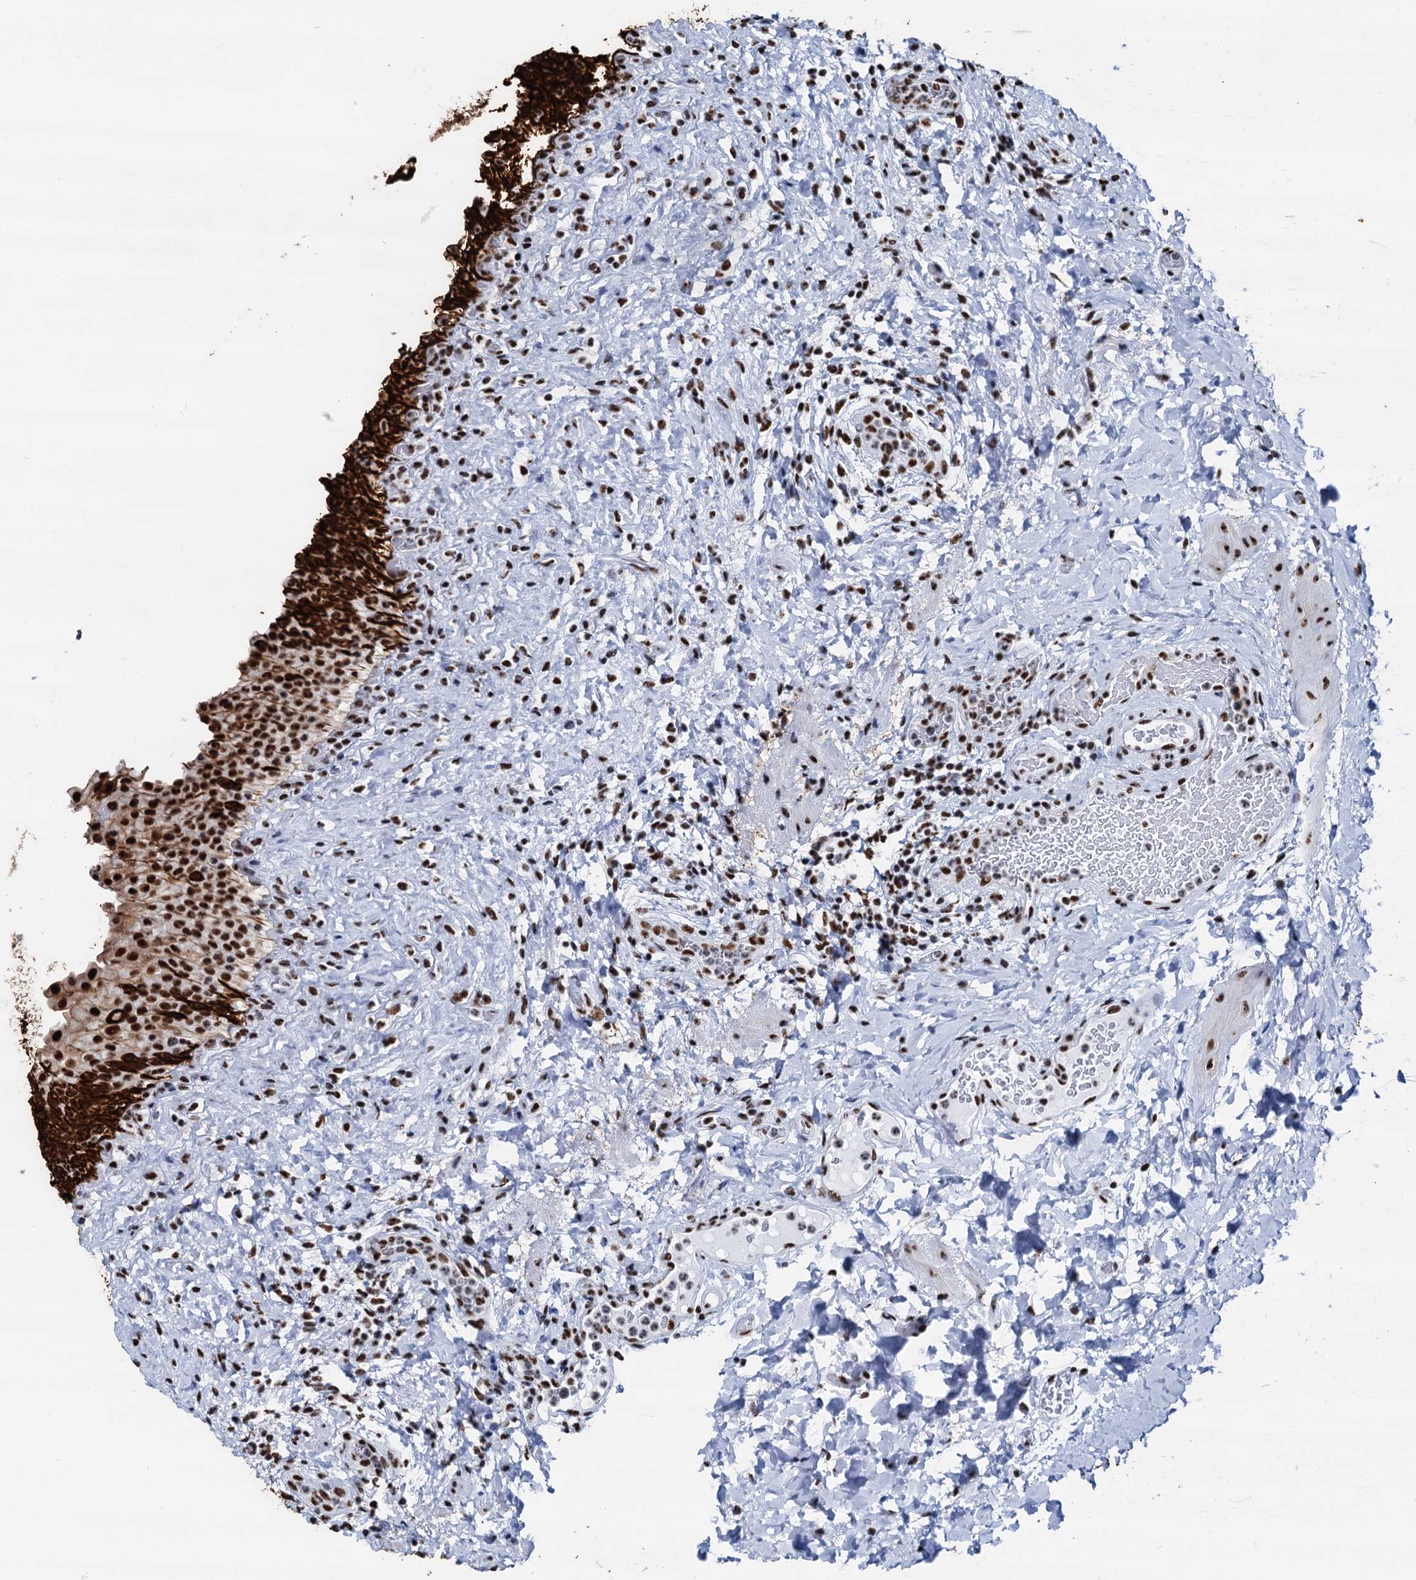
{"staining": {"intensity": "strong", "quantity": ">75%", "location": "cytoplasmic/membranous,nuclear"}, "tissue": "urinary bladder", "cell_type": "Urothelial cells", "image_type": "normal", "snomed": [{"axis": "morphology", "description": "Normal tissue, NOS"}, {"axis": "topography", "description": "Urinary bladder"}], "caption": "Immunohistochemical staining of benign human urinary bladder demonstrates strong cytoplasmic/membranous,nuclear protein expression in approximately >75% of urothelial cells. The staining was performed using DAB, with brown indicating positive protein expression. Nuclei are stained blue with hematoxylin.", "gene": "DDX23", "patient": {"sex": "female", "age": 27}}